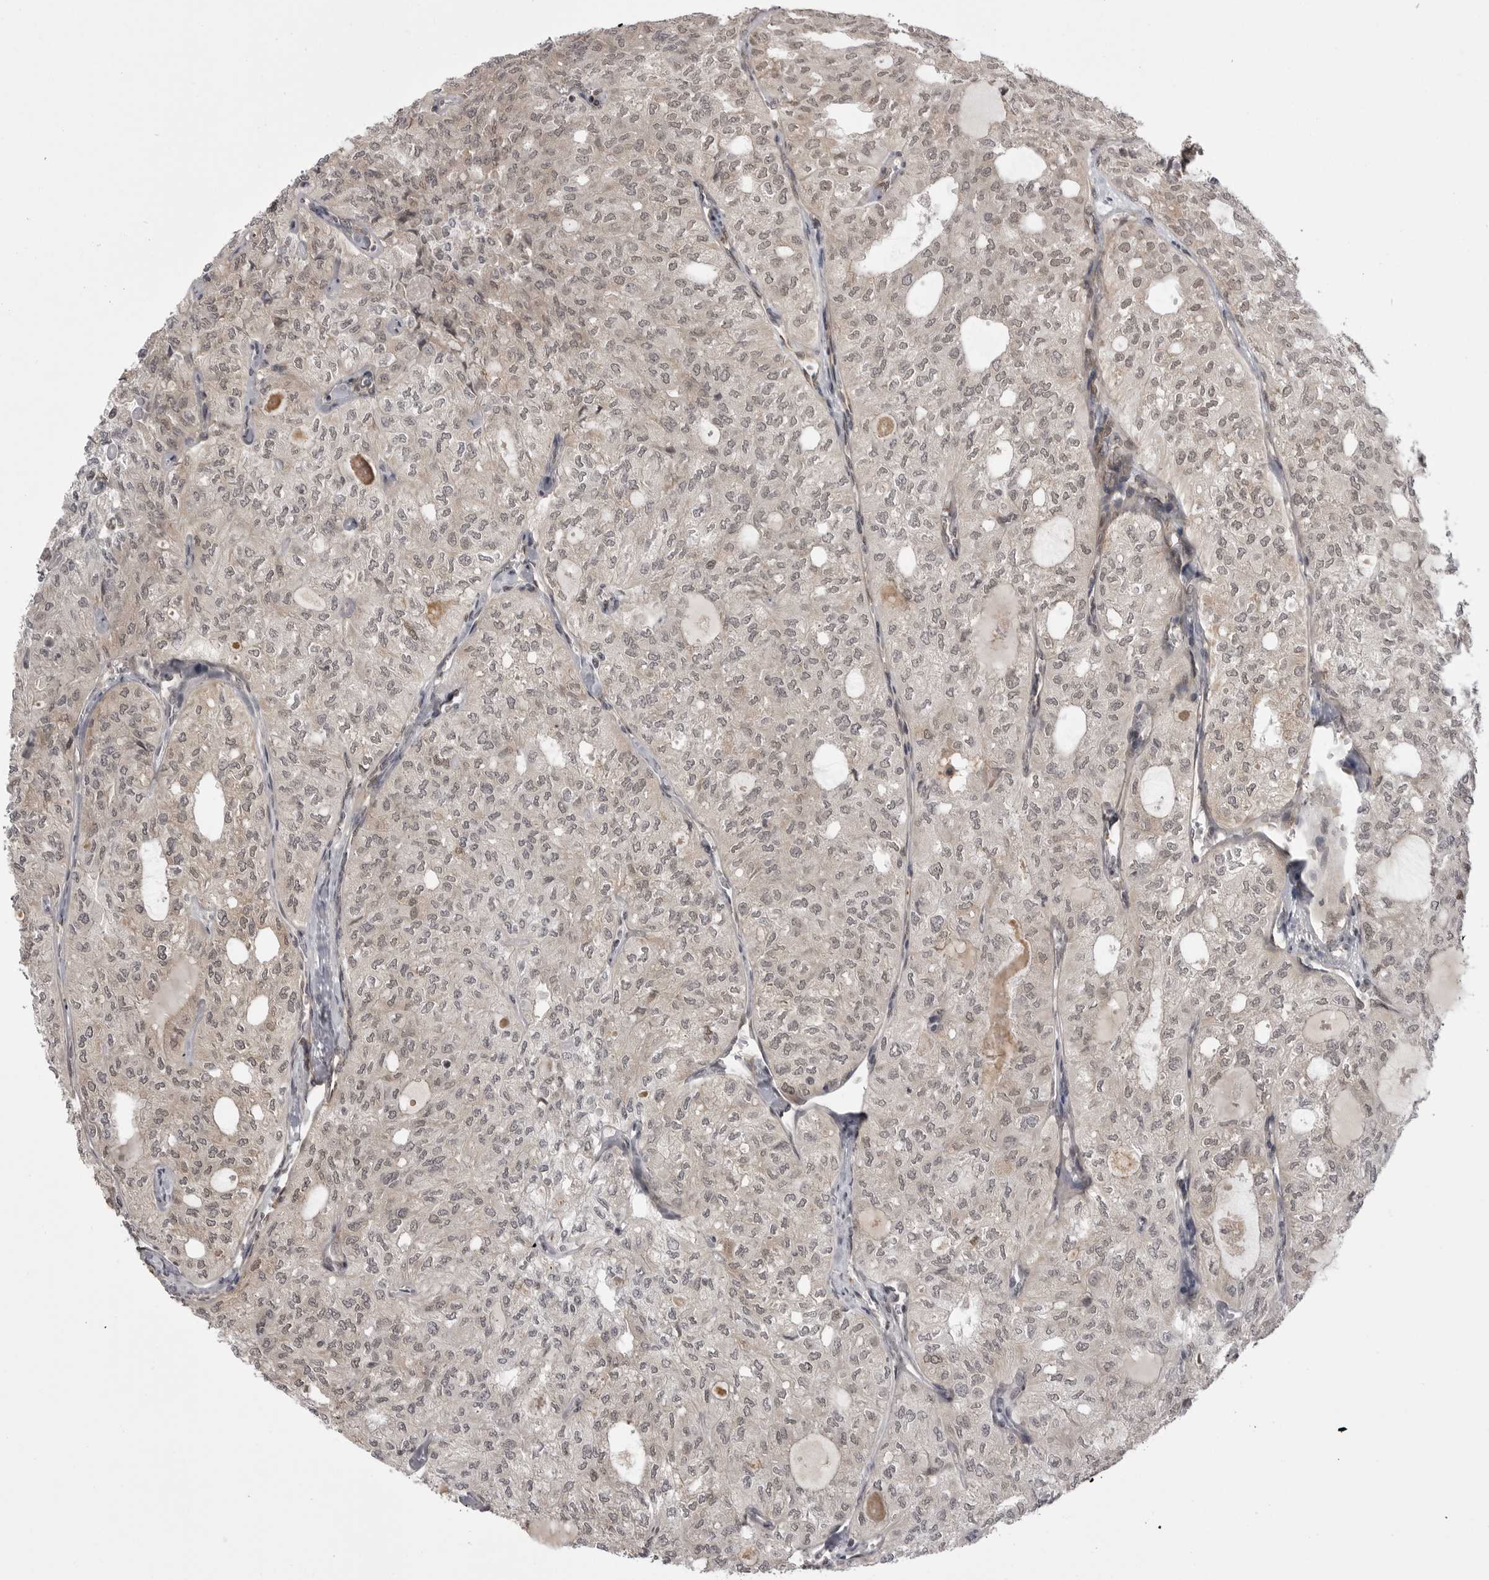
{"staining": {"intensity": "weak", "quantity": "<25%", "location": "cytoplasmic/membranous,nuclear"}, "tissue": "thyroid cancer", "cell_type": "Tumor cells", "image_type": "cancer", "snomed": [{"axis": "morphology", "description": "Follicular adenoma carcinoma, NOS"}, {"axis": "topography", "description": "Thyroid gland"}], "caption": "High magnification brightfield microscopy of thyroid cancer (follicular adenoma carcinoma) stained with DAB (3,3'-diaminobenzidine) (brown) and counterstained with hematoxylin (blue): tumor cells show no significant expression. The staining was performed using DAB to visualize the protein expression in brown, while the nuclei were stained in blue with hematoxylin (Magnification: 20x).", "gene": "SORBS1", "patient": {"sex": "male", "age": 75}}